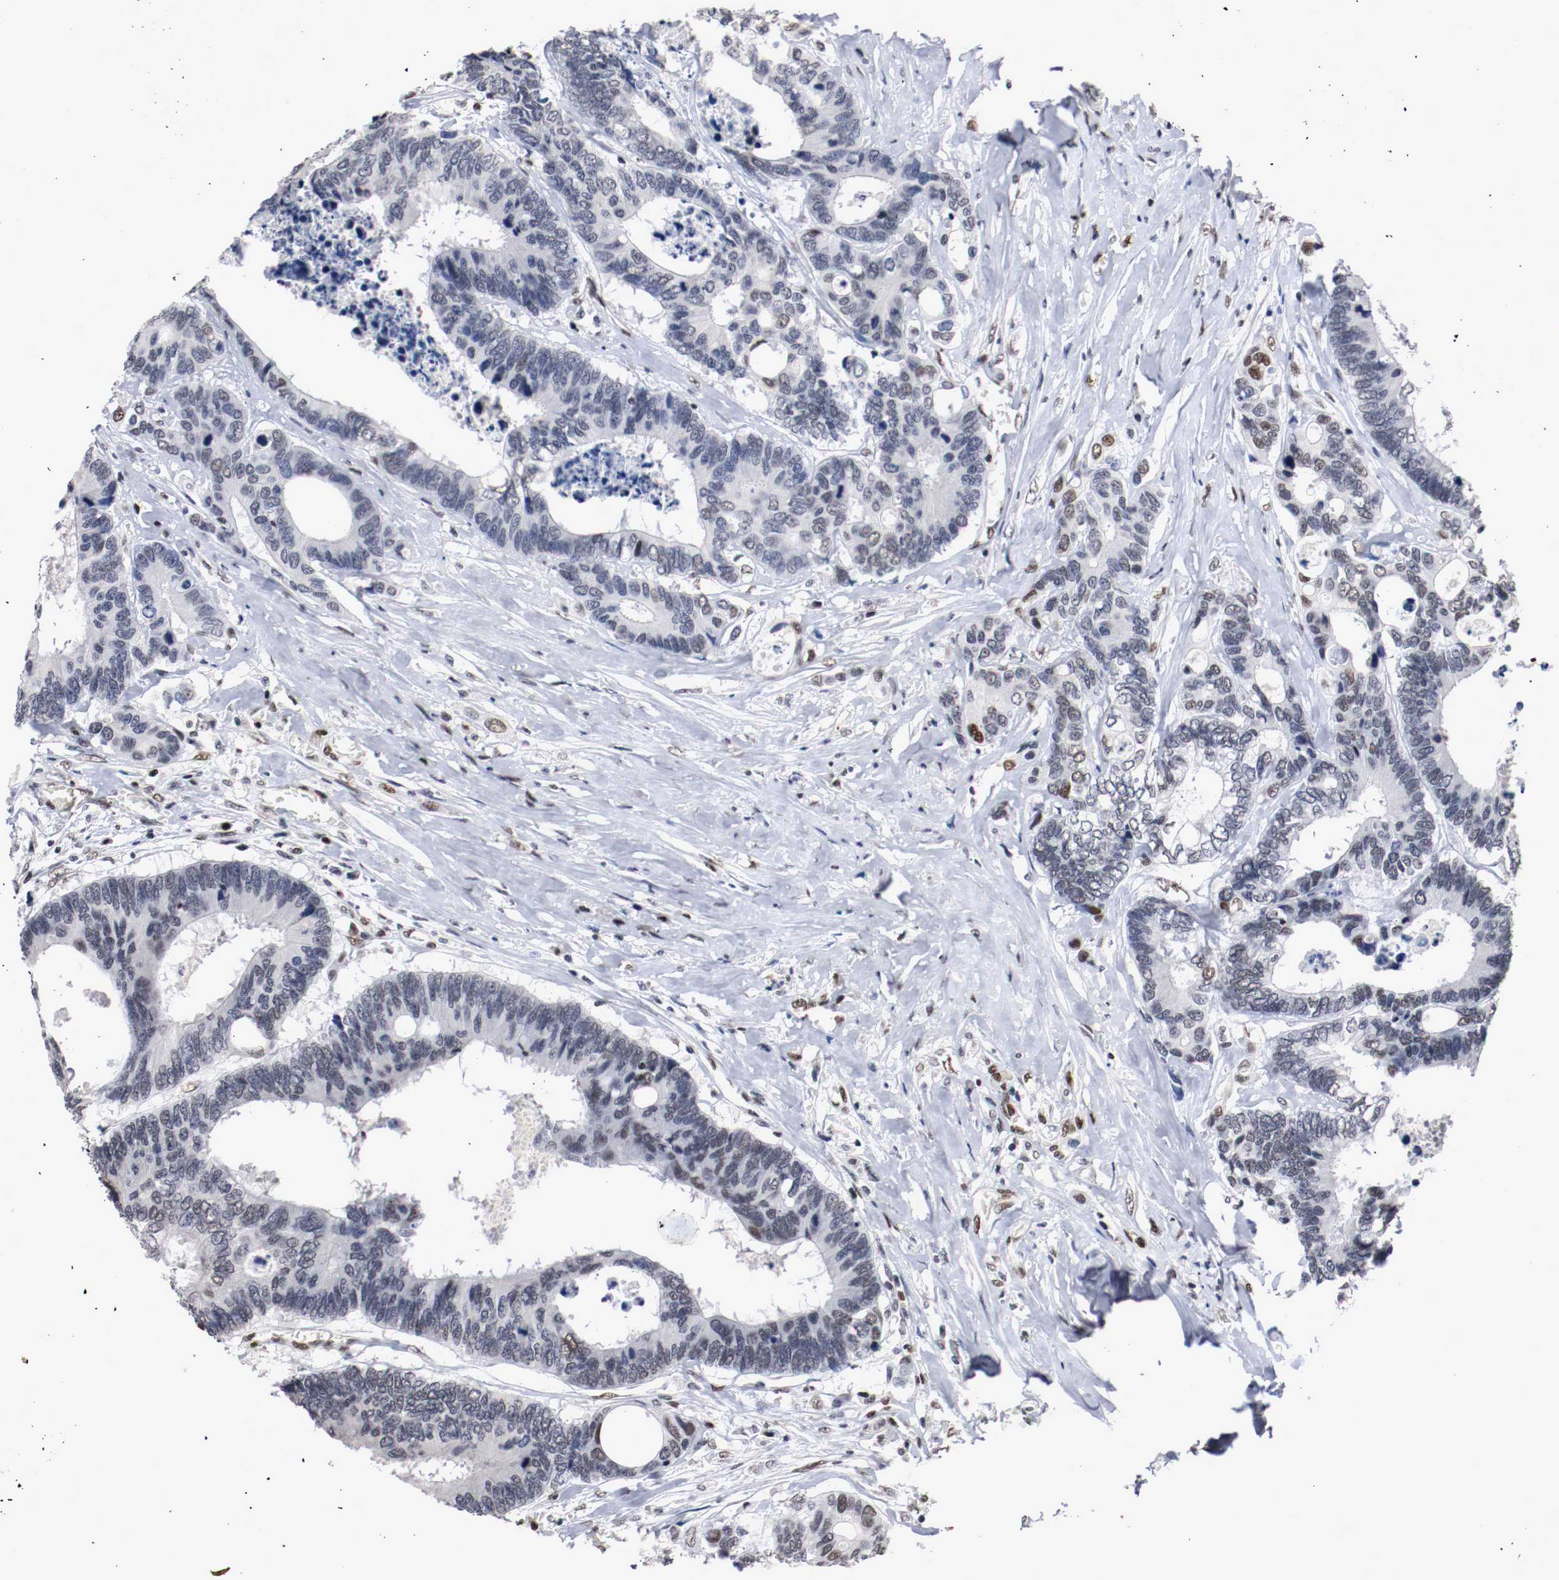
{"staining": {"intensity": "negative", "quantity": "none", "location": "none"}, "tissue": "colorectal cancer", "cell_type": "Tumor cells", "image_type": "cancer", "snomed": [{"axis": "morphology", "description": "Adenocarcinoma, NOS"}, {"axis": "topography", "description": "Rectum"}], "caption": "Adenocarcinoma (colorectal) stained for a protein using IHC reveals no positivity tumor cells.", "gene": "MEF2D", "patient": {"sex": "male", "age": 55}}